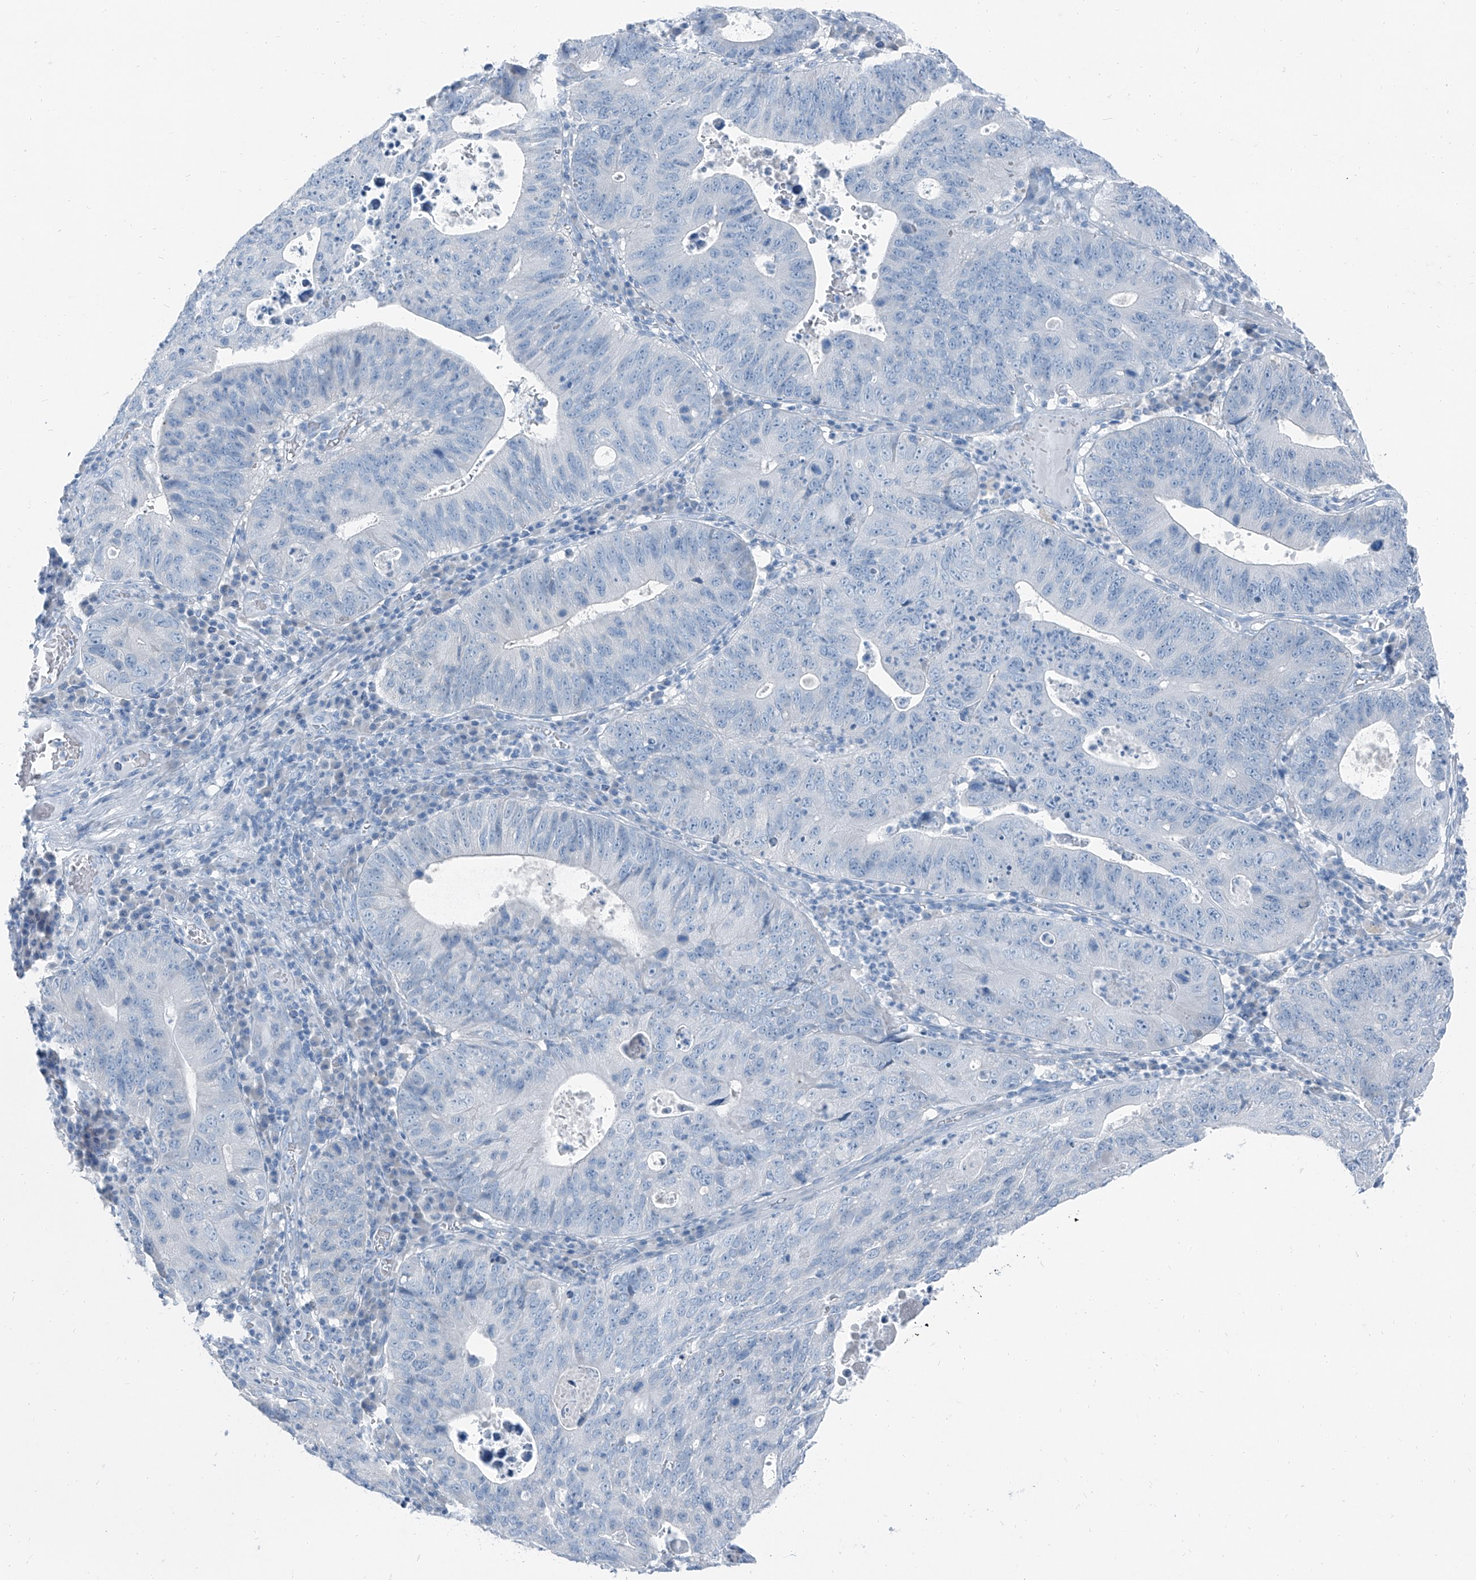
{"staining": {"intensity": "negative", "quantity": "none", "location": "none"}, "tissue": "stomach cancer", "cell_type": "Tumor cells", "image_type": "cancer", "snomed": [{"axis": "morphology", "description": "Adenocarcinoma, NOS"}, {"axis": "topography", "description": "Stomach"}], "caption": "IHC of human stomach cancer (adenocarcinoma) displays no positivity in tumor cells. (DAB (3,3'-diaminobenzidine) immunohistochemistry with hematoxylin counter stain).", "gene": "RGN", "patient": {"sex": "male", "age": 59}}